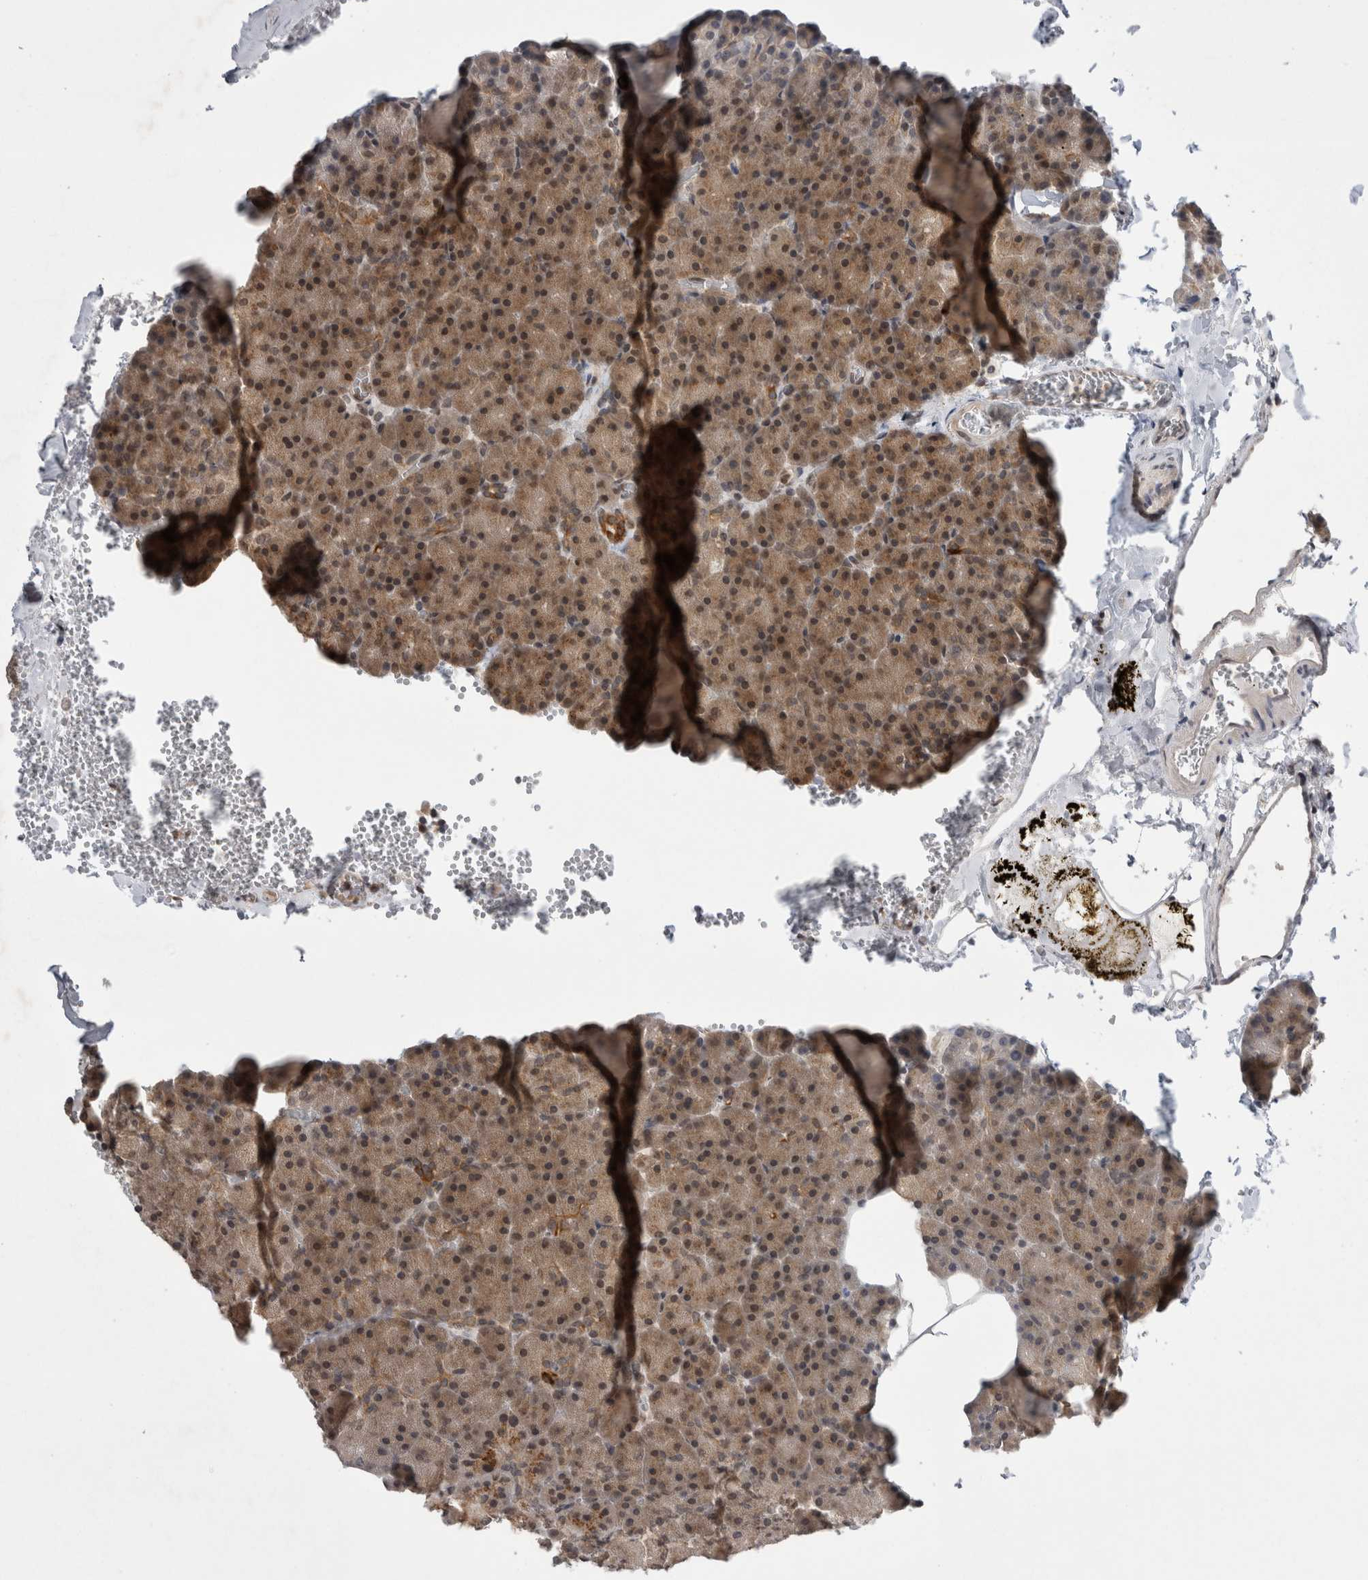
{"staining": {"intensity": "moderate", "quantity": "25%-75%", "location": "cytoplasmic/membranous,nuclear"}, "tissue": "pancreas", "cell_type": "Exocrine glandular cells", "image_type": "normal", "snomed": [{"axis": "morphology", "description": "Normal tissue, NOS"}, {"axis": "morphology", "description": "Carcinoid, malignant, NOS"}, {"axis": "topography", "description": "Pancreas"}], "caption": "Pancreas stained with immunohistochemistry displays moderate cytoplasmic/membranous,nuclear positivity in approximately 25%-75% of exocrine glandular cells.", "gene": "ZNF341", "patient": {"sex": "female", "age": 35}}